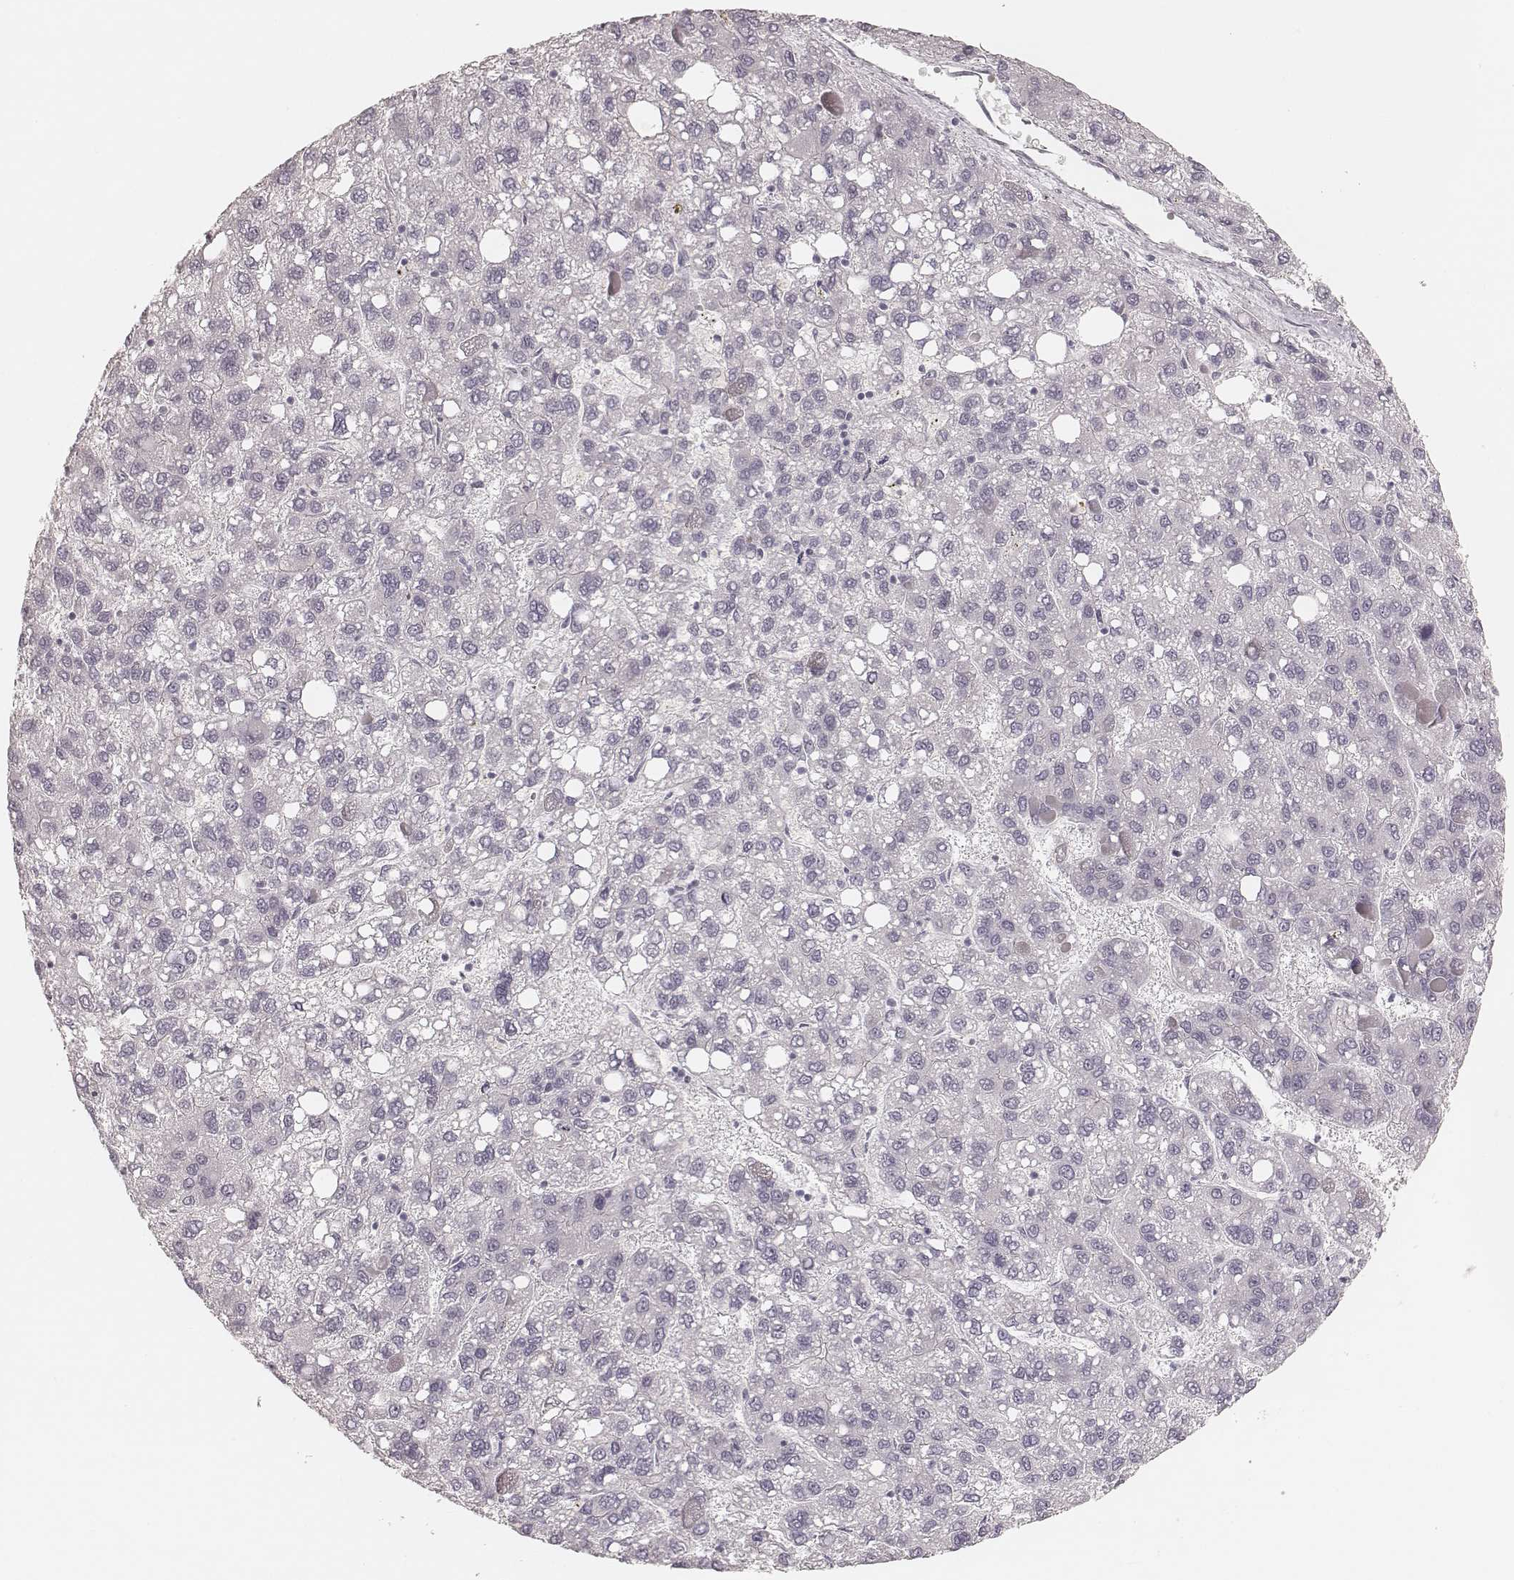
{"staining": {"intensity": "negative", "quantity": "none", "location": "none"}, "tissue": "liver cancer", "cell_type": "Tumor cells", "image_type": "cancer", "snomed": [{"axis": "morphology", "description": "Carcinoma, Hepatocellular, NOS"}, {"axis": "topography", "description": "Liver"}], "caption": "IHC of liver cancer reveals no positivity in tumor cells.", "gene": "SPATA24", "patient": {"sex": "female", "age": 82}}